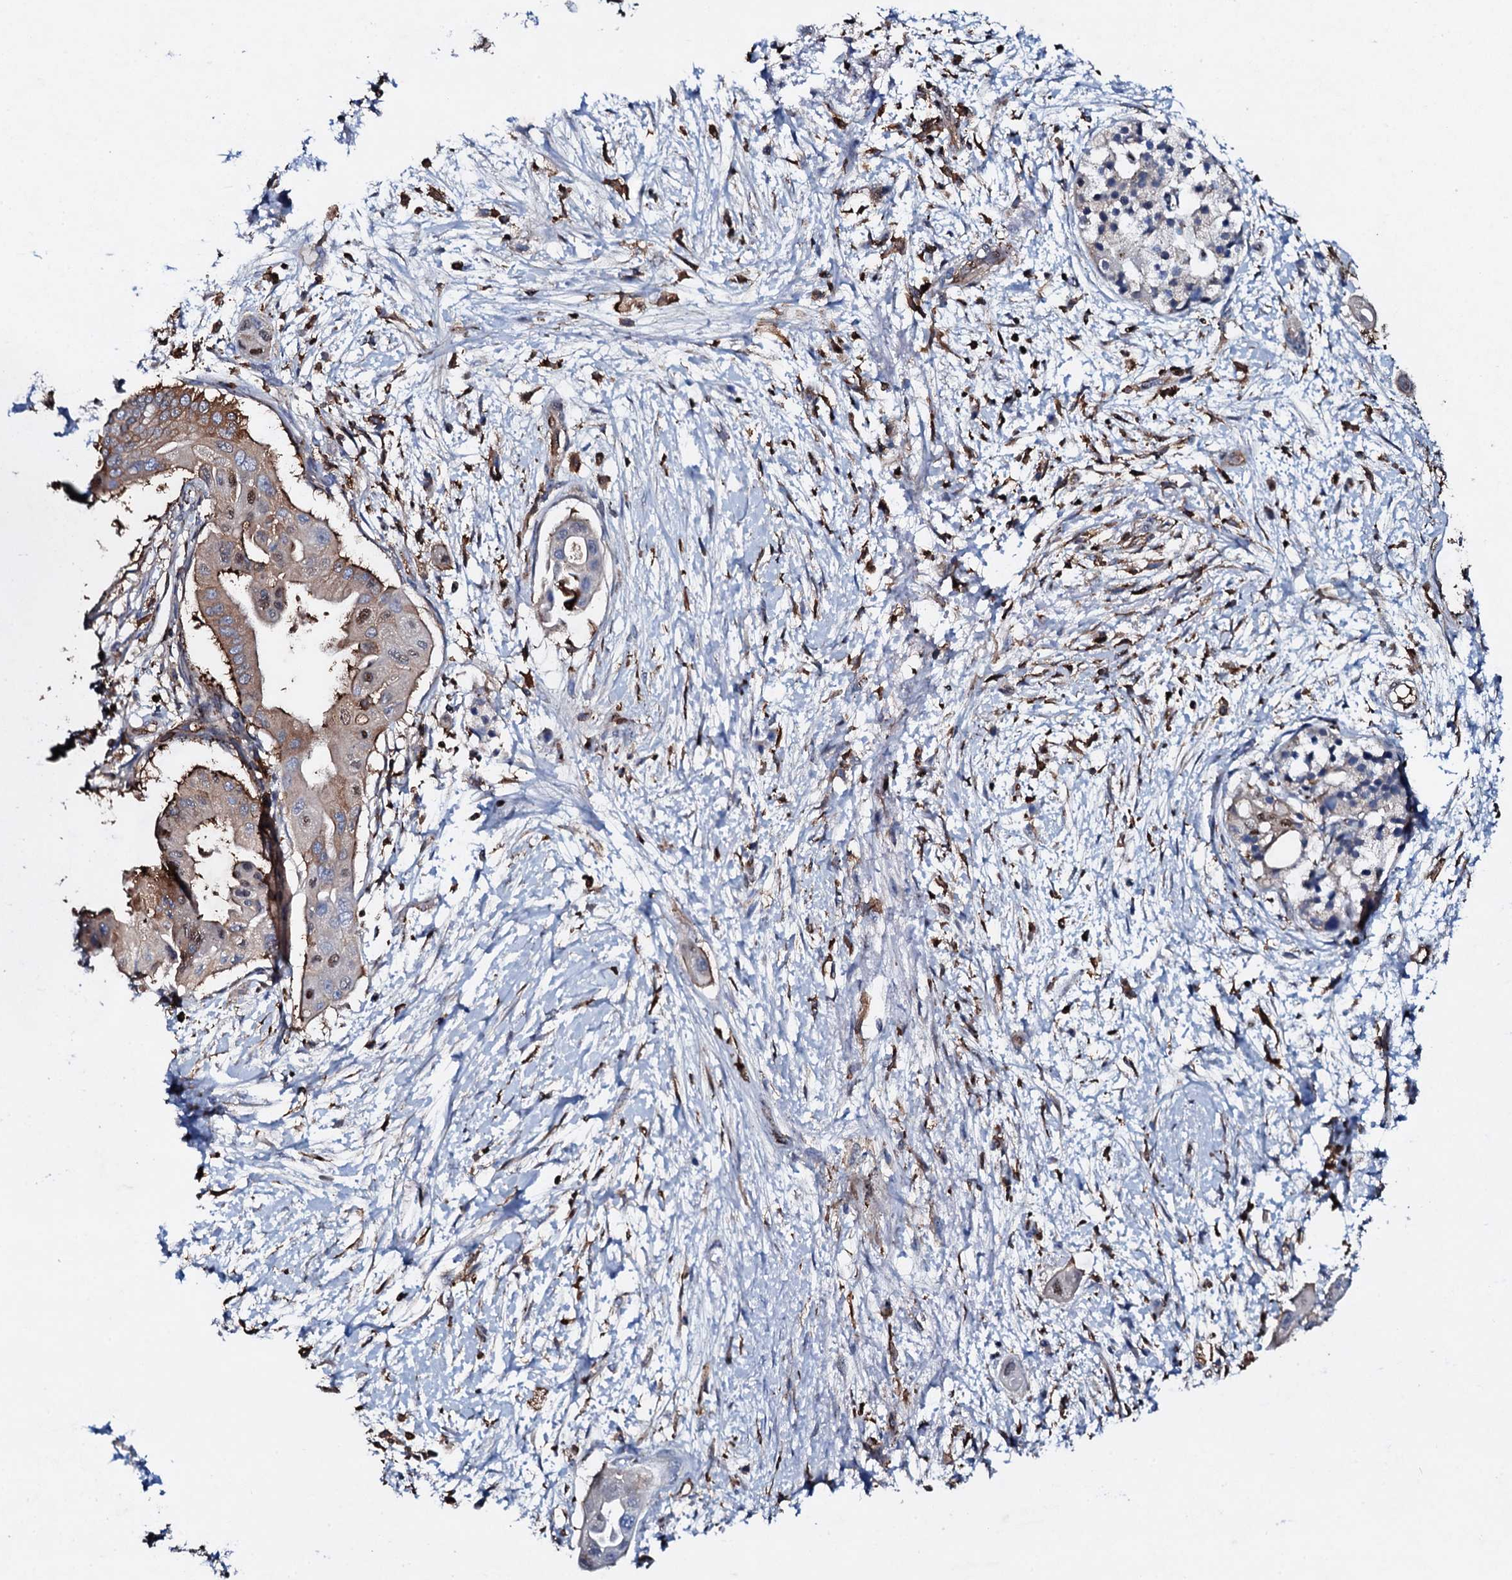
{"staining": {"intensity": "weak", "quantity": "25%-75%", "location": "cytoplasmic/membranous"}, "tissue": "pancreatic cancer", "cell_type": "Tumor cells", "image_type": "cancer", "snomed": [{"axis": "morphology", "description": "Adenocarcinoma, NOS"}, {"axis": "topography", "description": "Pancreas"}], "caption": "Immunohistochemistry (IHC) image of neoplastic tissue: human adenocarcinoma (pancreatic) stained using immunohistochemistry exhibits low levels of weak protein expression localized specifically in the cytoplasmic/membranous of tumor cells, appearing as a cytoplasmic/membranous brown color.", "gene": "MS4A4E", "patient": {"sex": "male", "age": 68}}